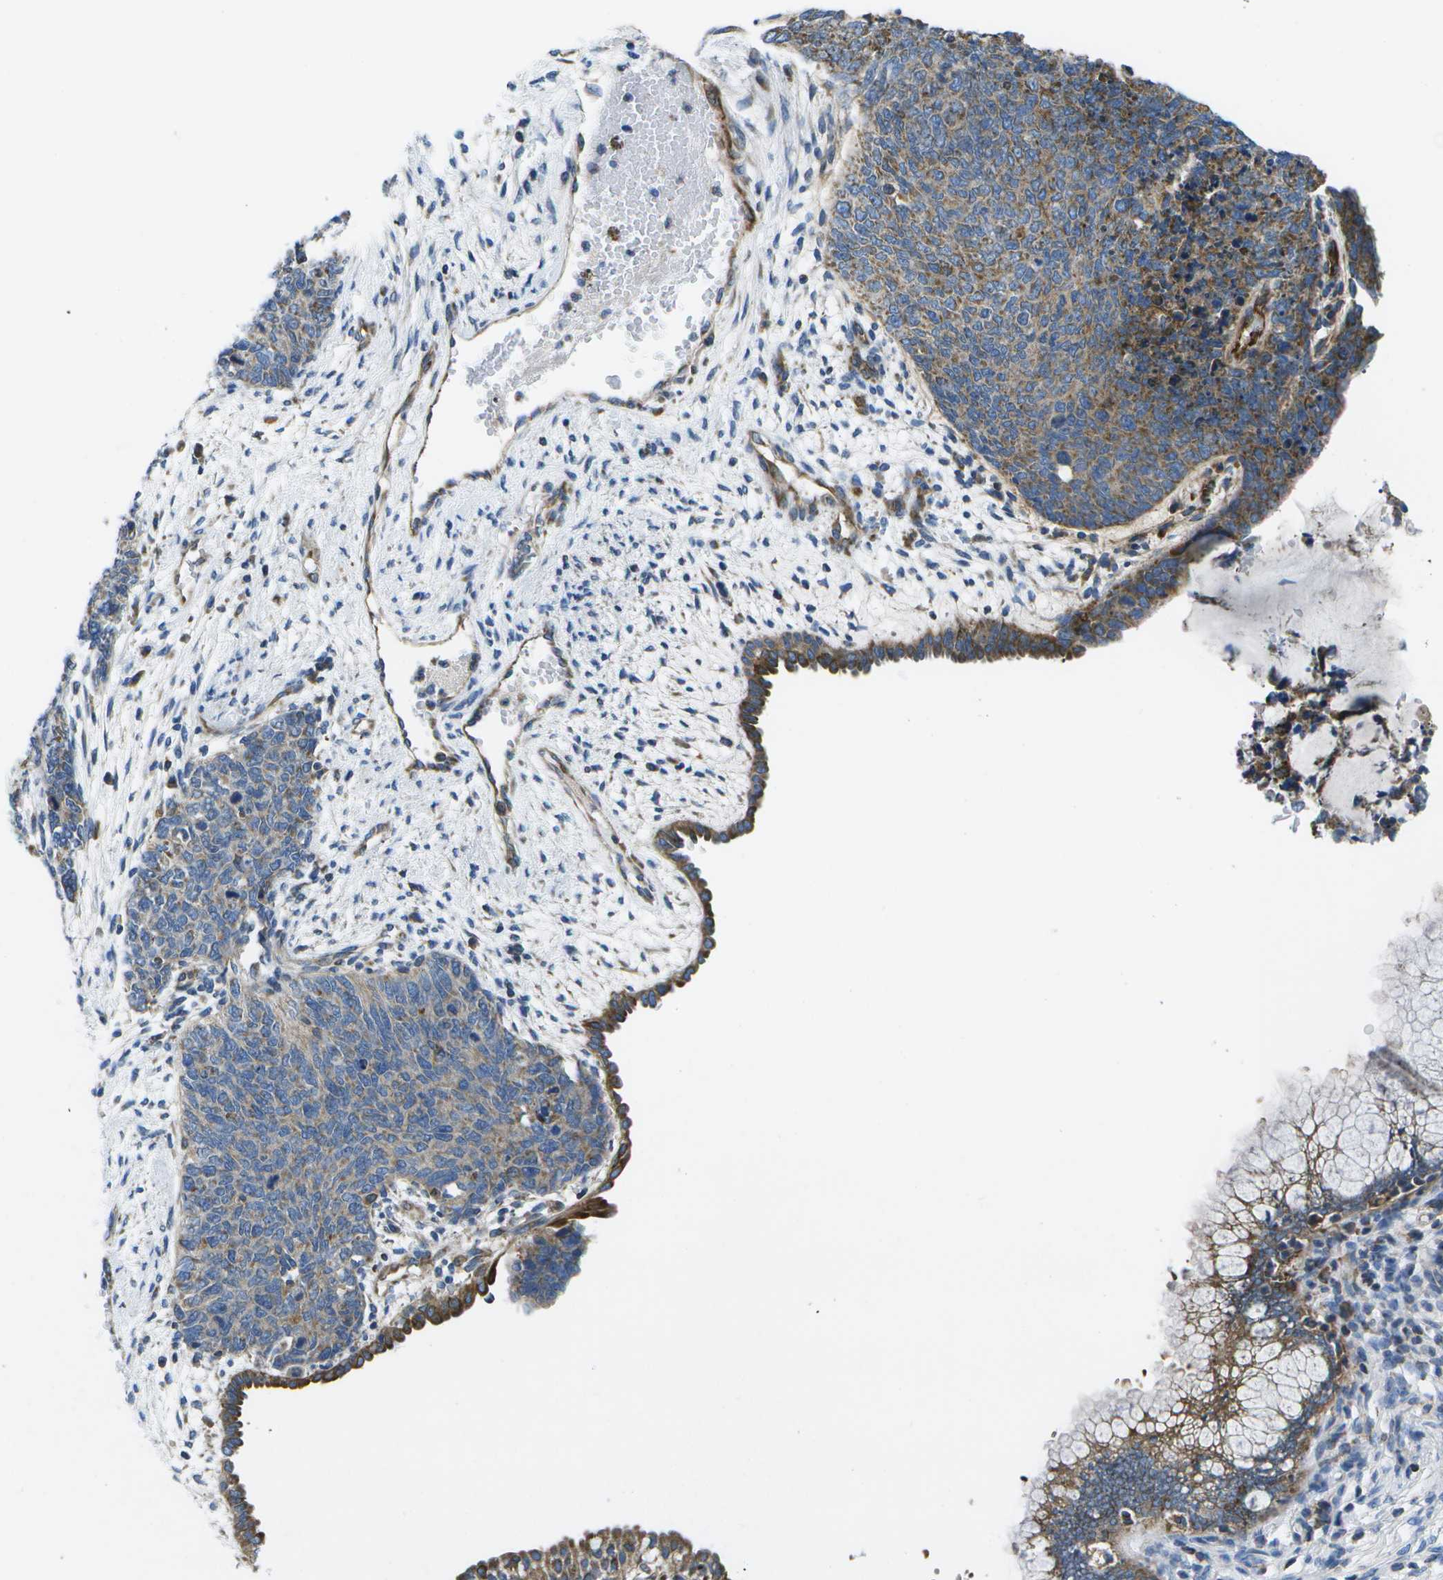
{"staining": {"intensity": "moderate", "quantity": "25%-75%", "location": "cytoplasmic/membranous"}, "tissue": "cervical cancer", "cell_type": "Tumor cells", "image_type": "cancer", "snomed": [{"axis": "morphology", "description": "Squamous cell carcinoma, NOS"}, {"axis": "topography", "description": "Cervix"}], "caption": "Immunohistochemistry staining of cervical squamous cell carcinoma, which exhibits medium levels of moderate cytoplasmic/membranous positivity in about 25%-75% of tumor cells indicating moderate cytoplasmic/membranous protein staining. The staining was performed using DAB (3,3'-diaminobenzidine) (brown) for protein detection and nuclei were counterstained in hematoxylin (blue).", "gene": "GDF5", "patient": {"sex": "female", "age": 63}}